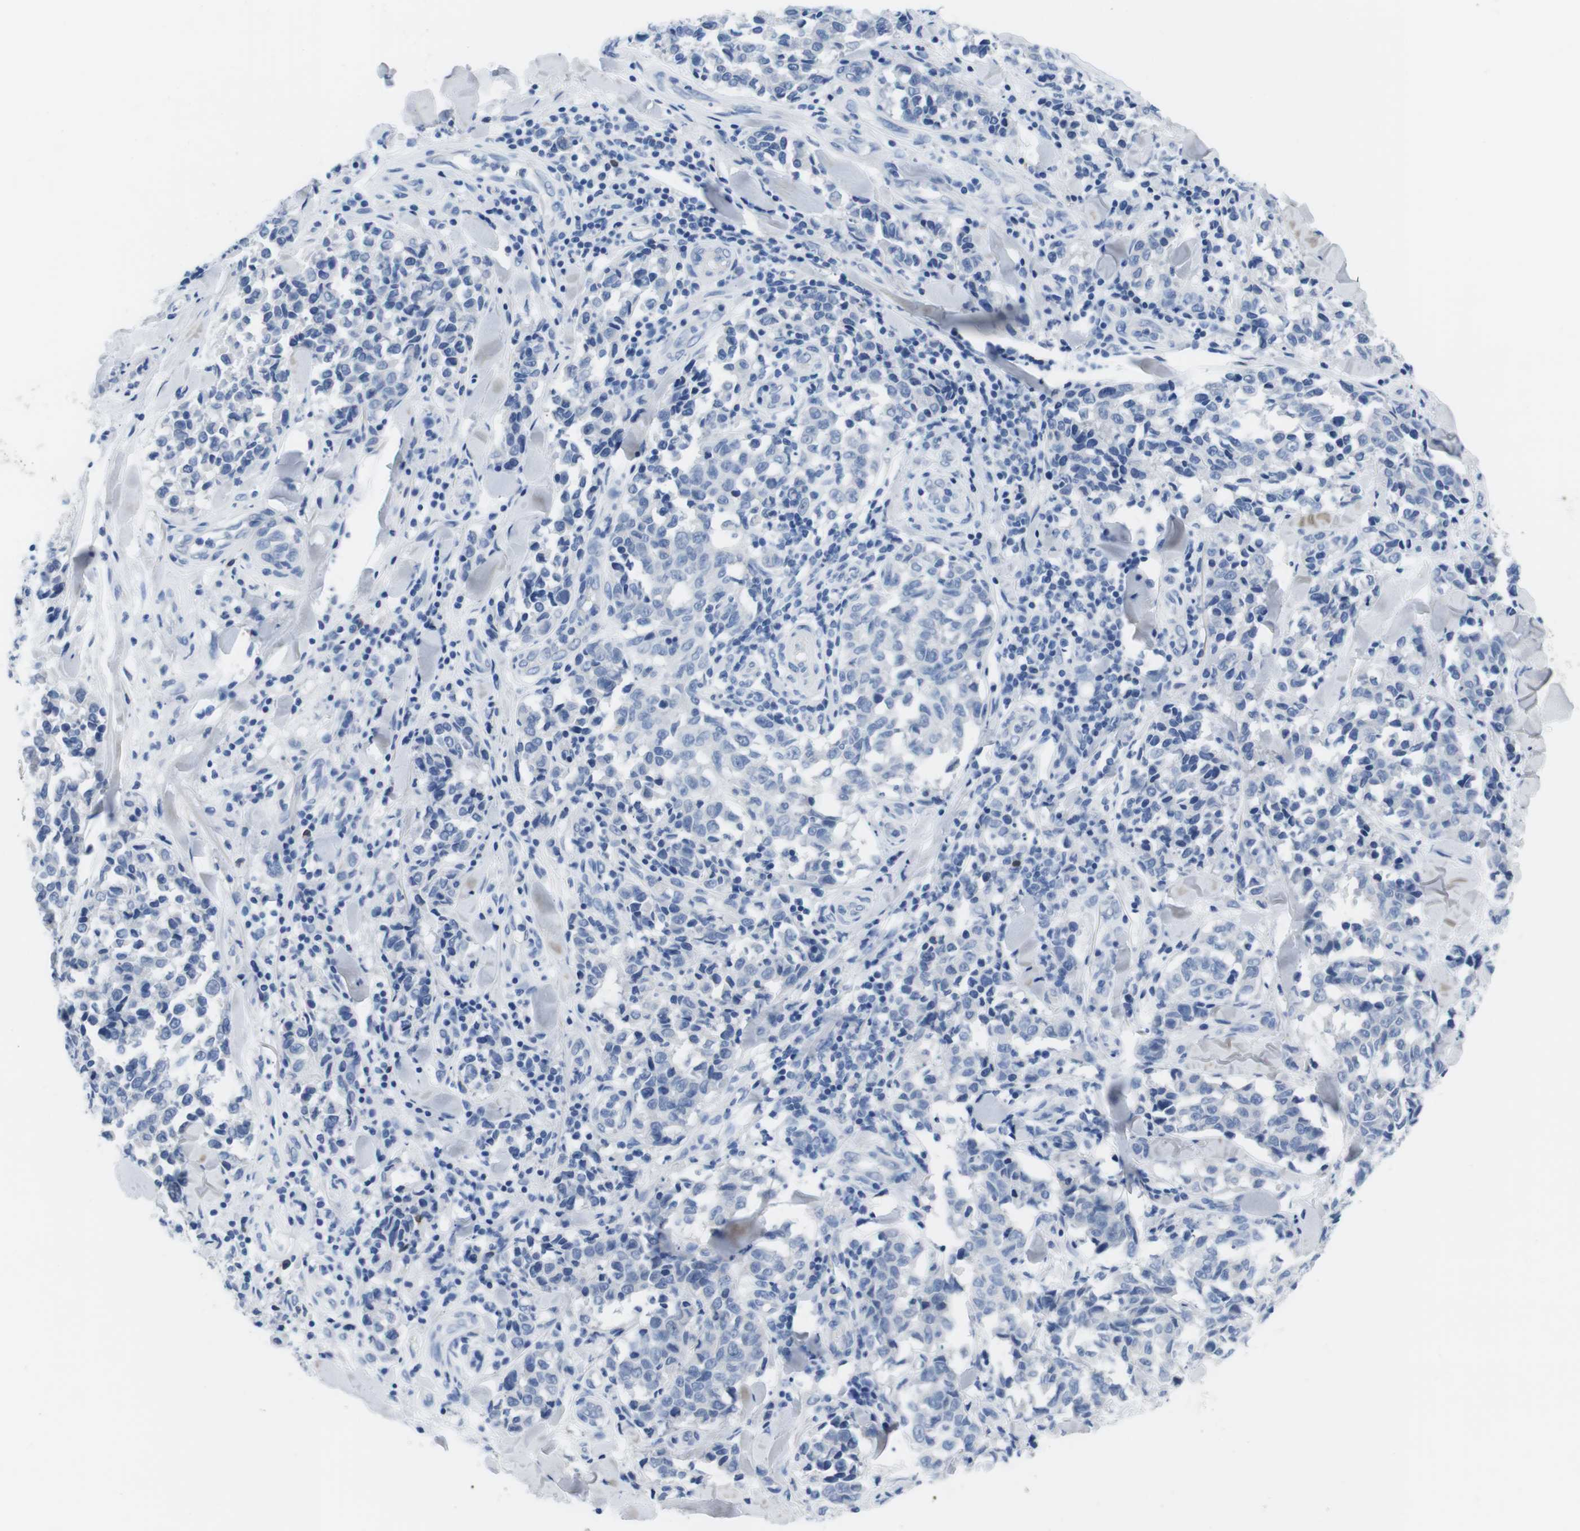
{"staining": {"intensity": "negative", "quantity": "none", "location": "none"}, "tissue": "melanoma", "cell_type": "Tumor cells", "image_type": "cancer", "snomed": [{"axis": "morphology", "description": "Malignant melanoma, NOS"}, {"axis": "topography", "description": "Skin"}], "caption": "There is no significant staining in tumor cells of melanoma. (DAB (3,3'-diaminobenzidine) IHC, high magnification).", "gene": "MAP6", "patient": {"sex": "female", "age": 64}}